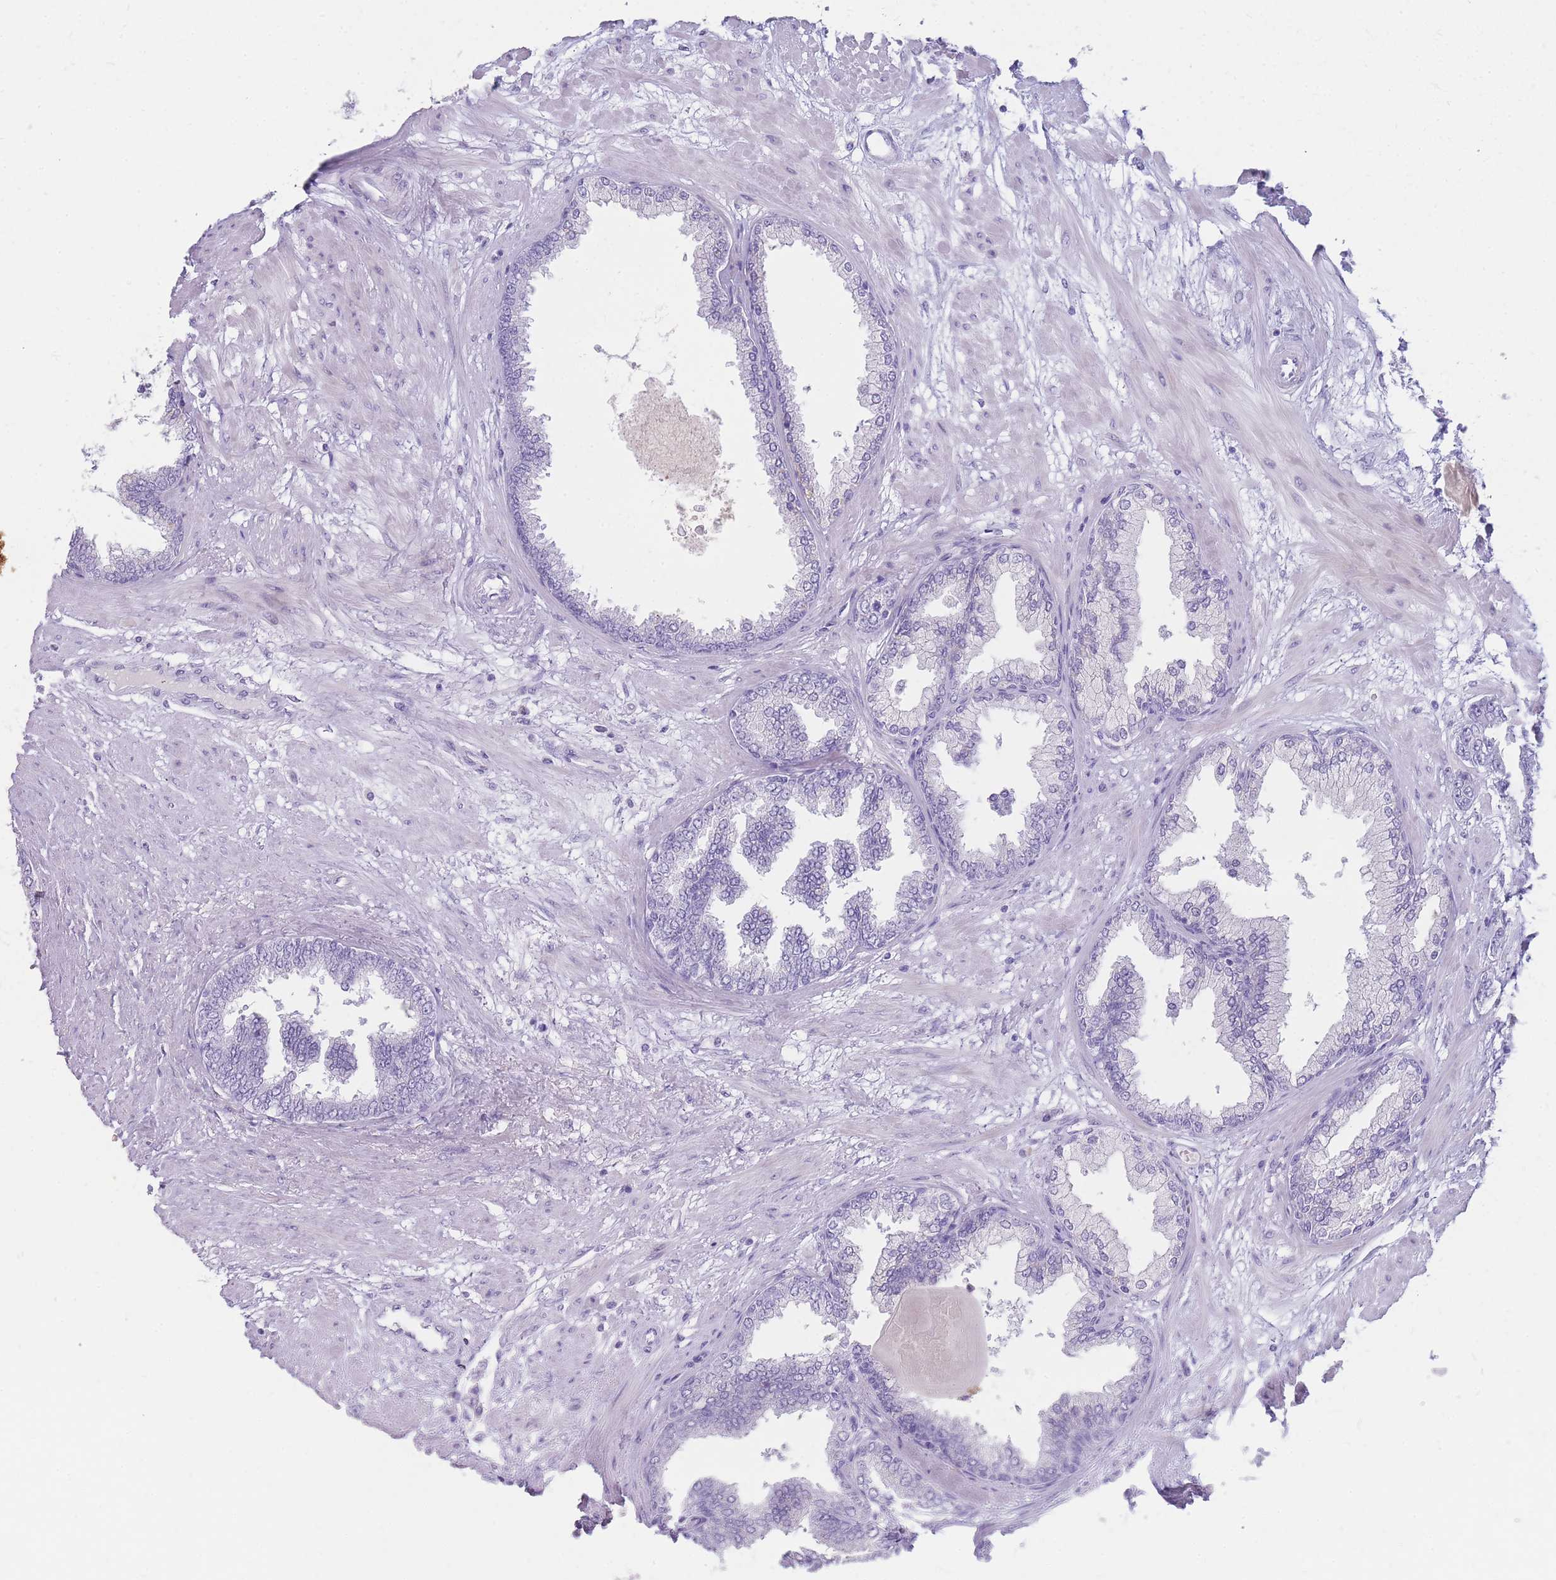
{"staining": {"intensity": "negative", "quantity": "none", "location": "none"}, "tissue": "prostate cancer", "cell_type": "Tumor cells", "image_type": "cancer", "snomed": [{"axis": "morphology", "description": "Adenocarcinoma, Low grade"}, {"axis": "topography", "description": "Prostate"}], "caption": "This is an IHC photomicrograph of prostate low-grade adenocarcinoma. There is no positivity in tumor cells.", "gene": "NKX1-2", "patient": {"sex": "male", "age": 64}}